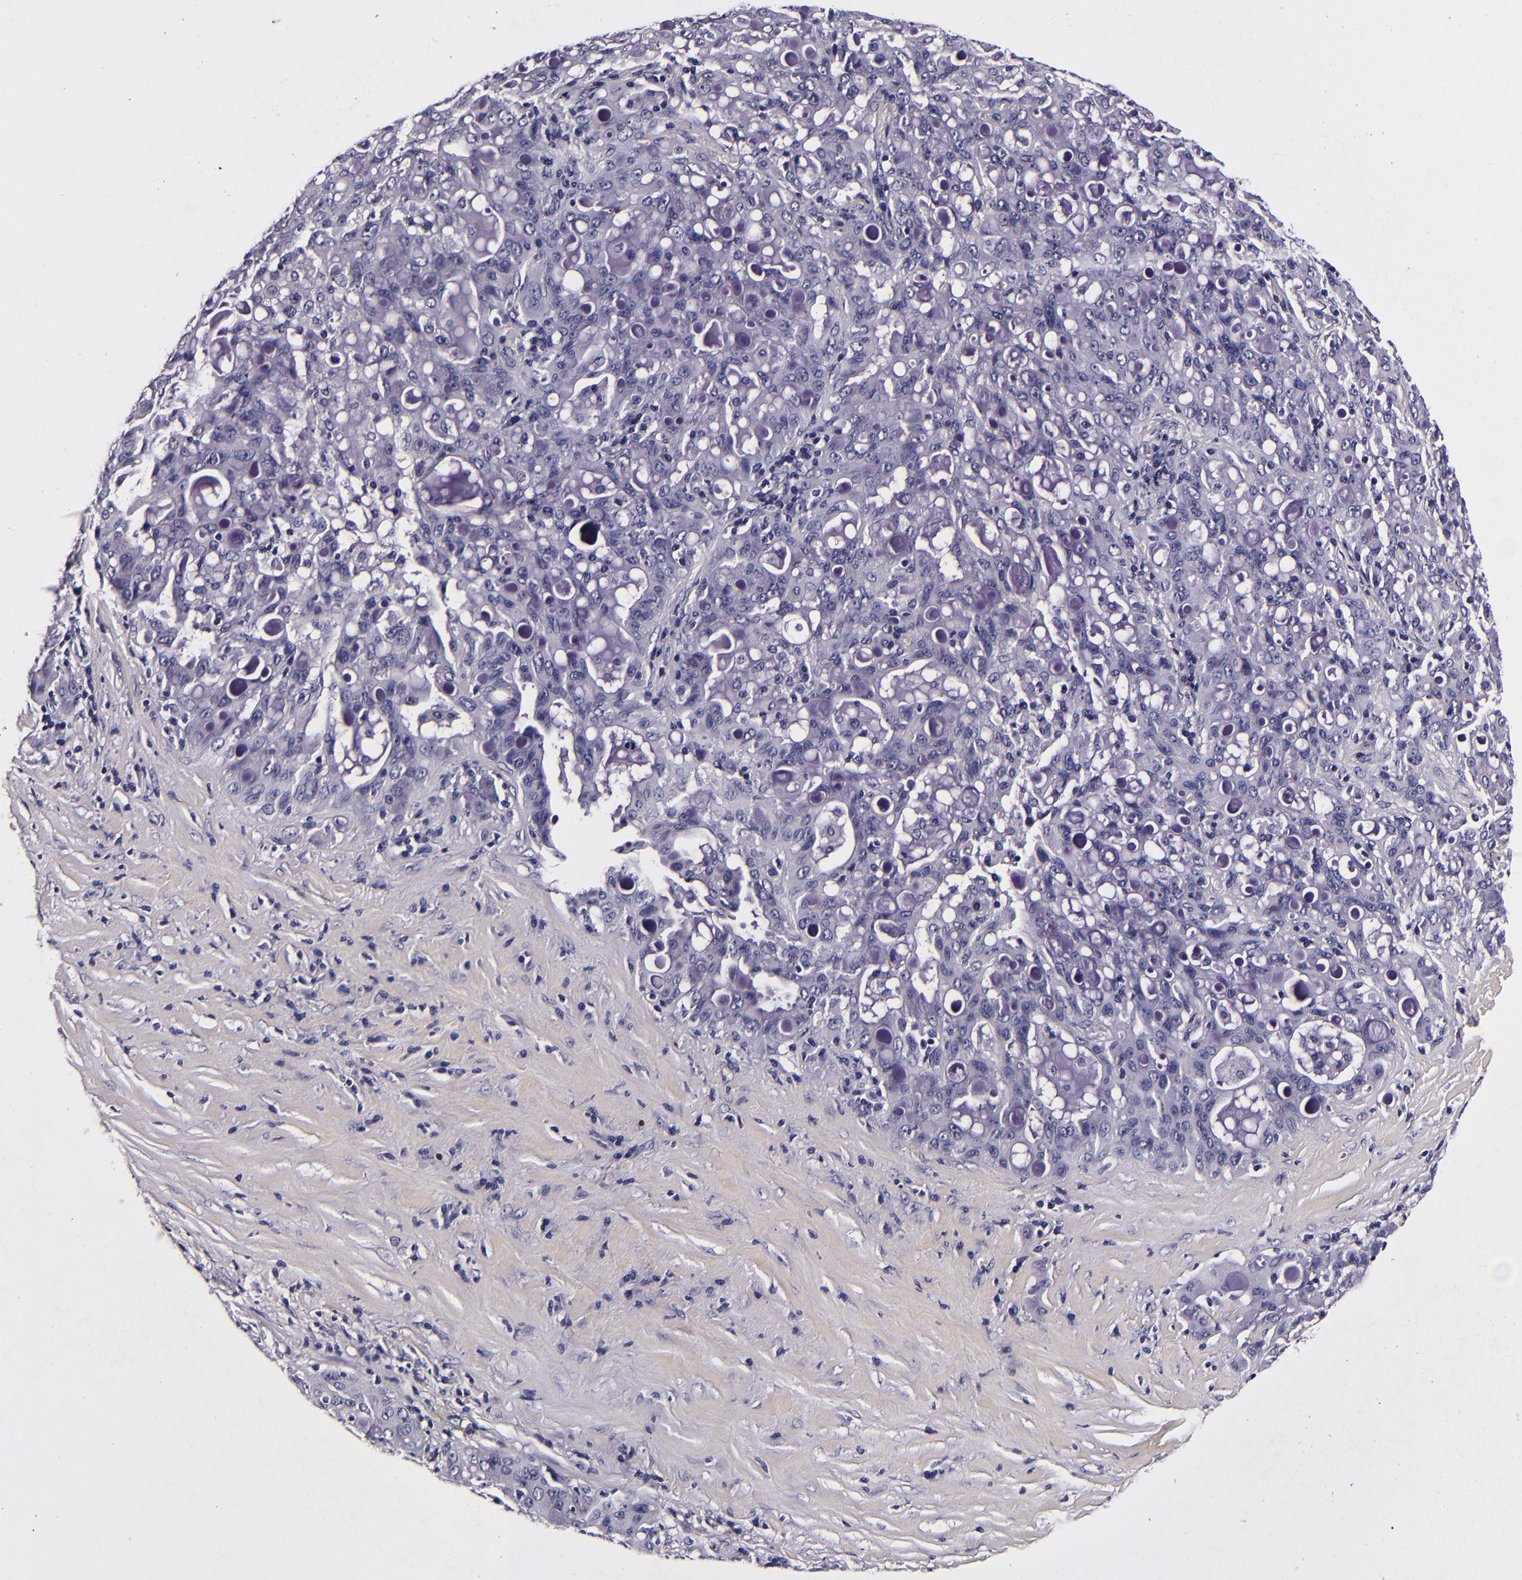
{"staining": {"intensity": "negative", "quantity": "none", "location": "none"}, "tissue": "lung cancer", "cell_type": "Tumor cells", "image_type": "cancer", "snomed": [{"axis": "morphology", "description": "Adenocarcinoma, NOS"}, {"axis": "topography", "description": "Lung"}], "caption": "The photomicrograph demonstrates no significant staining in tumor cells of lung adenocarcinoma.", "gene": "FBN1", "patient": {"sex": "female", "age": 44}}